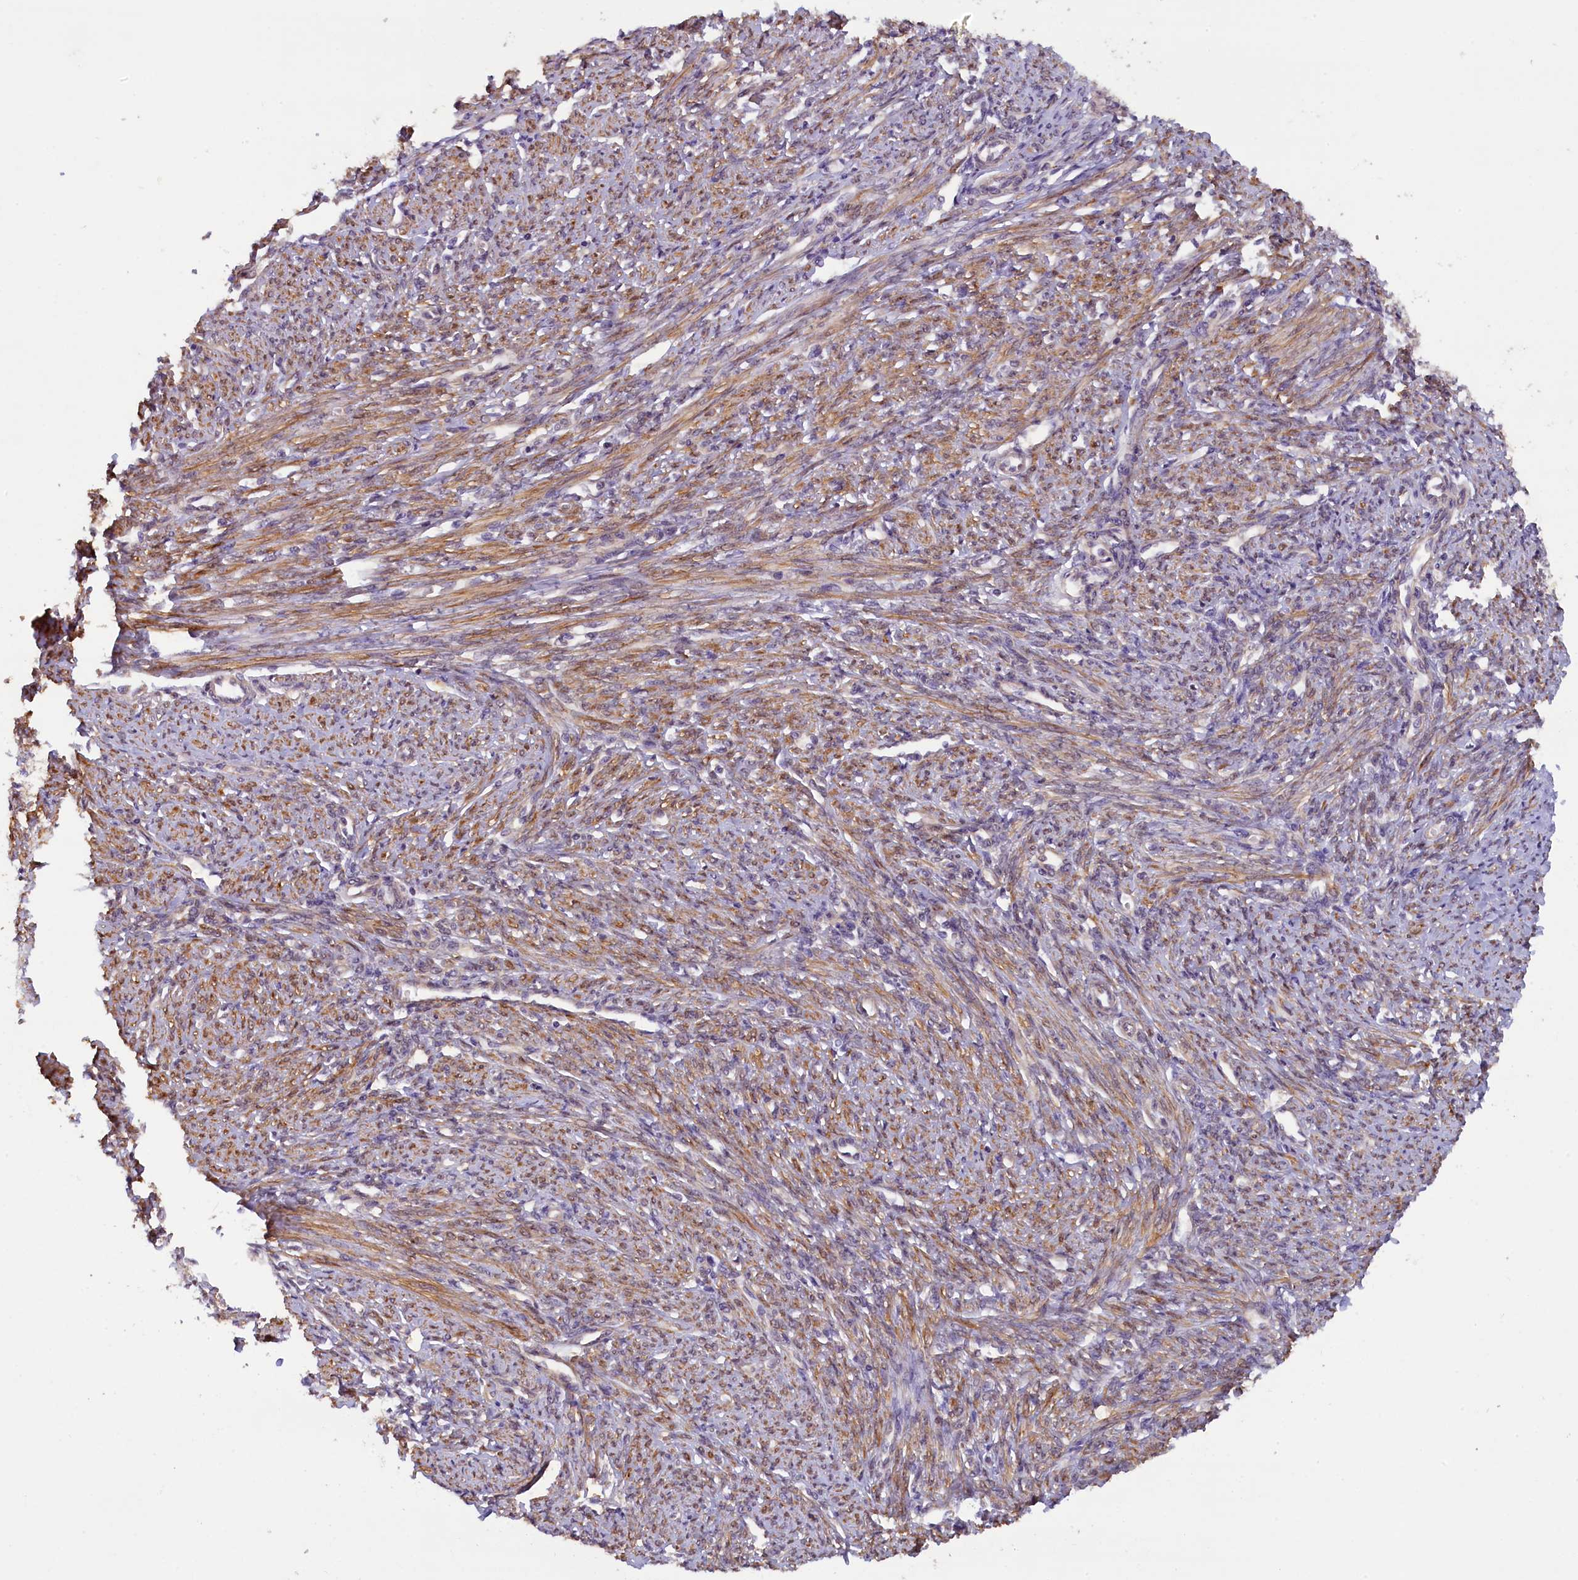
{"staining": {"intensity": "moderate", "quantity": ">75%", "location": "cytoplasmic/membranous"}, "tissue": "smooth muscle", "cell_type": "Smooth muscle cells", "image_type": "normal", "snomed": [{"axis": "morphology", "description": "Normal tissue, NOS"}, {"axis": "topography", "description": "Smooth muscle"}, {"axis": "topography", "description": "Uterus"}], "caption": "Immunohistochemistry (IHC) of normal human smooth muscle exhibits medium levels of moderate cytoplasmic/membranous expression in approximately >75% of smooth muscle cells. (DAB IHC with brightfield microscopy, high magnification).", "gene": "CCDC9B", "patient": {"sex": "female", "age": 59}}